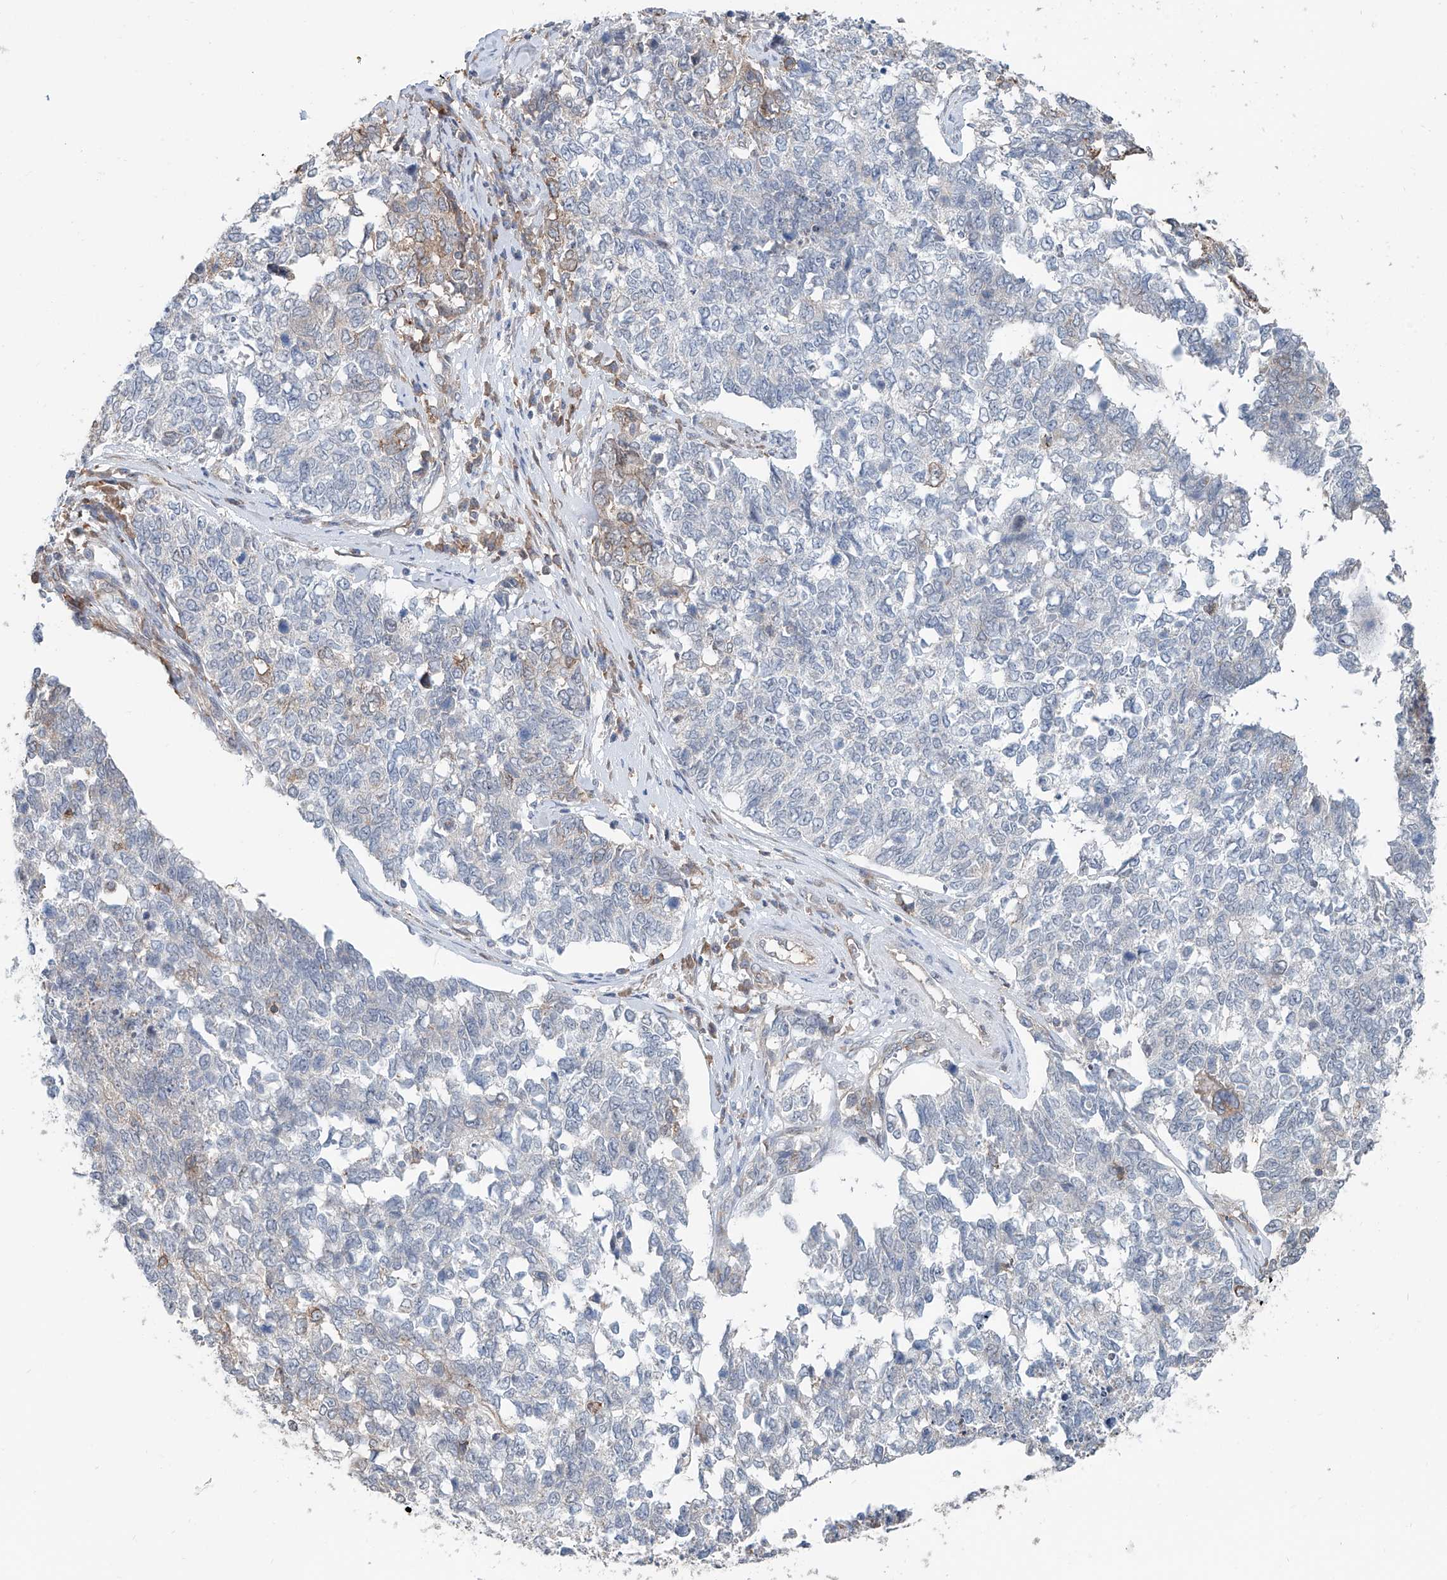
{"staining": {"intensity": "negative", "quantity": "none", "location": "none"}, "tissue": "cervical cancer", "cell_type": "Tumor cells", "image_type": "cancer", "snomed": [{"axis": "morphology", "description": "Squamous cell carcinoma, NOS"}, {"axis": "topography", "description": "Cervix"}], "caption": "Immunohistochemistry (IHC) photomicrograph of neoplastic tissue: human cervical cancer (squamous cell carcinoma) stained with DAB (3,3'-diaminobenzidine) reveals no significant protein staining in tumor cells.", "gene": "KCNK10", "patient": {"sex": "female", "age": 63}}